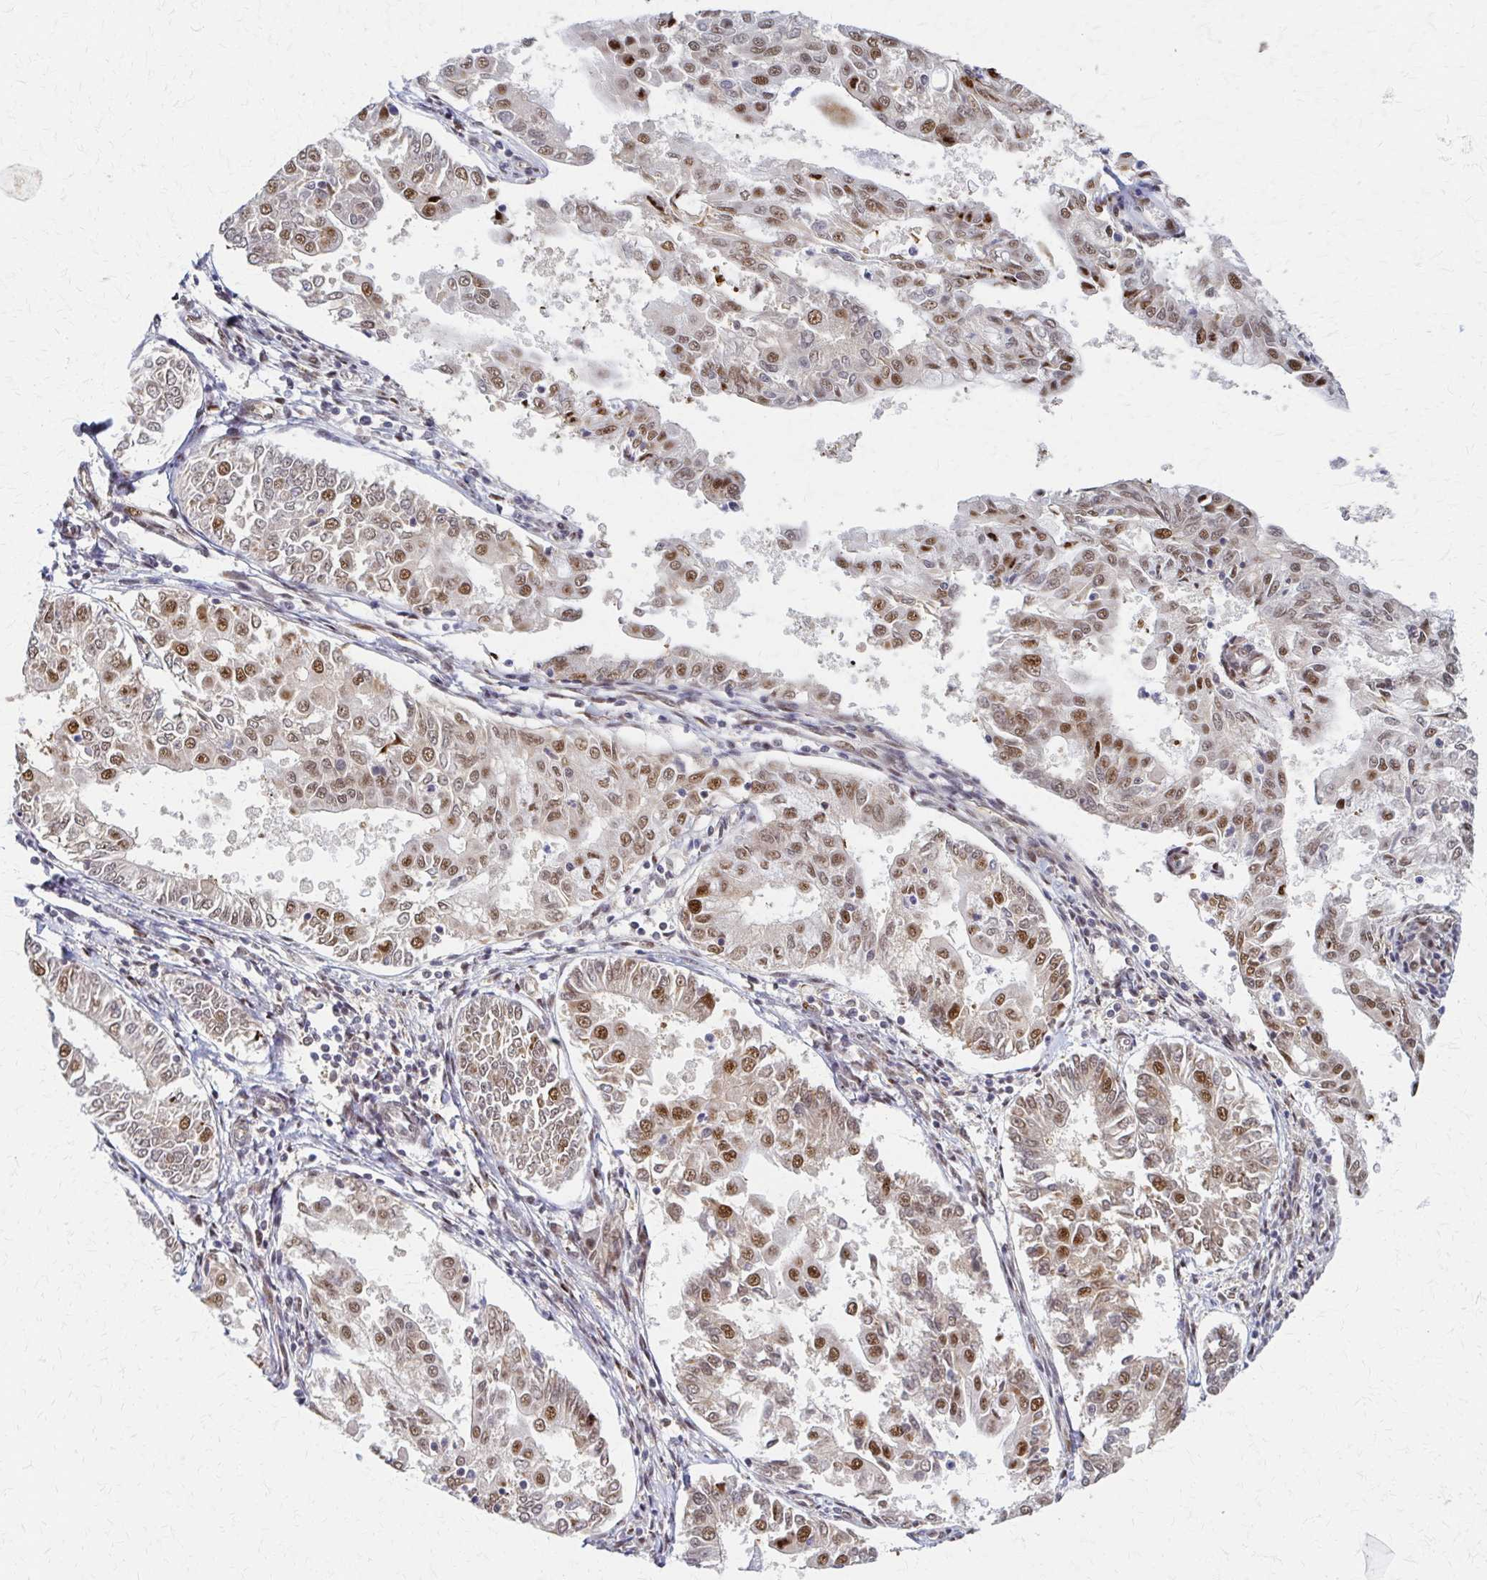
{"staining": {"intensity": "moderate", "quantity": ">75%", "location": "nuclear"}, "tissue": "endometrial cancer", "cell_type": "Tumor cells", "image_type": "cancer", "snomed": [{"axis": "morphology", "description": "Adenocarcinoma, NOS"}, {"axis": "topography", "description": "Endometrium"}], "caption": "Immunohistochemical staining of endometrial cancer (adenocarcinoma) reveals moderate nuclear protein expression in about >75% of tumor cells. (DAB IHC with brightfield microscopy, high magnification).", "gene": "PSMD7", "patient": {"sex": "female", "age": 68}}